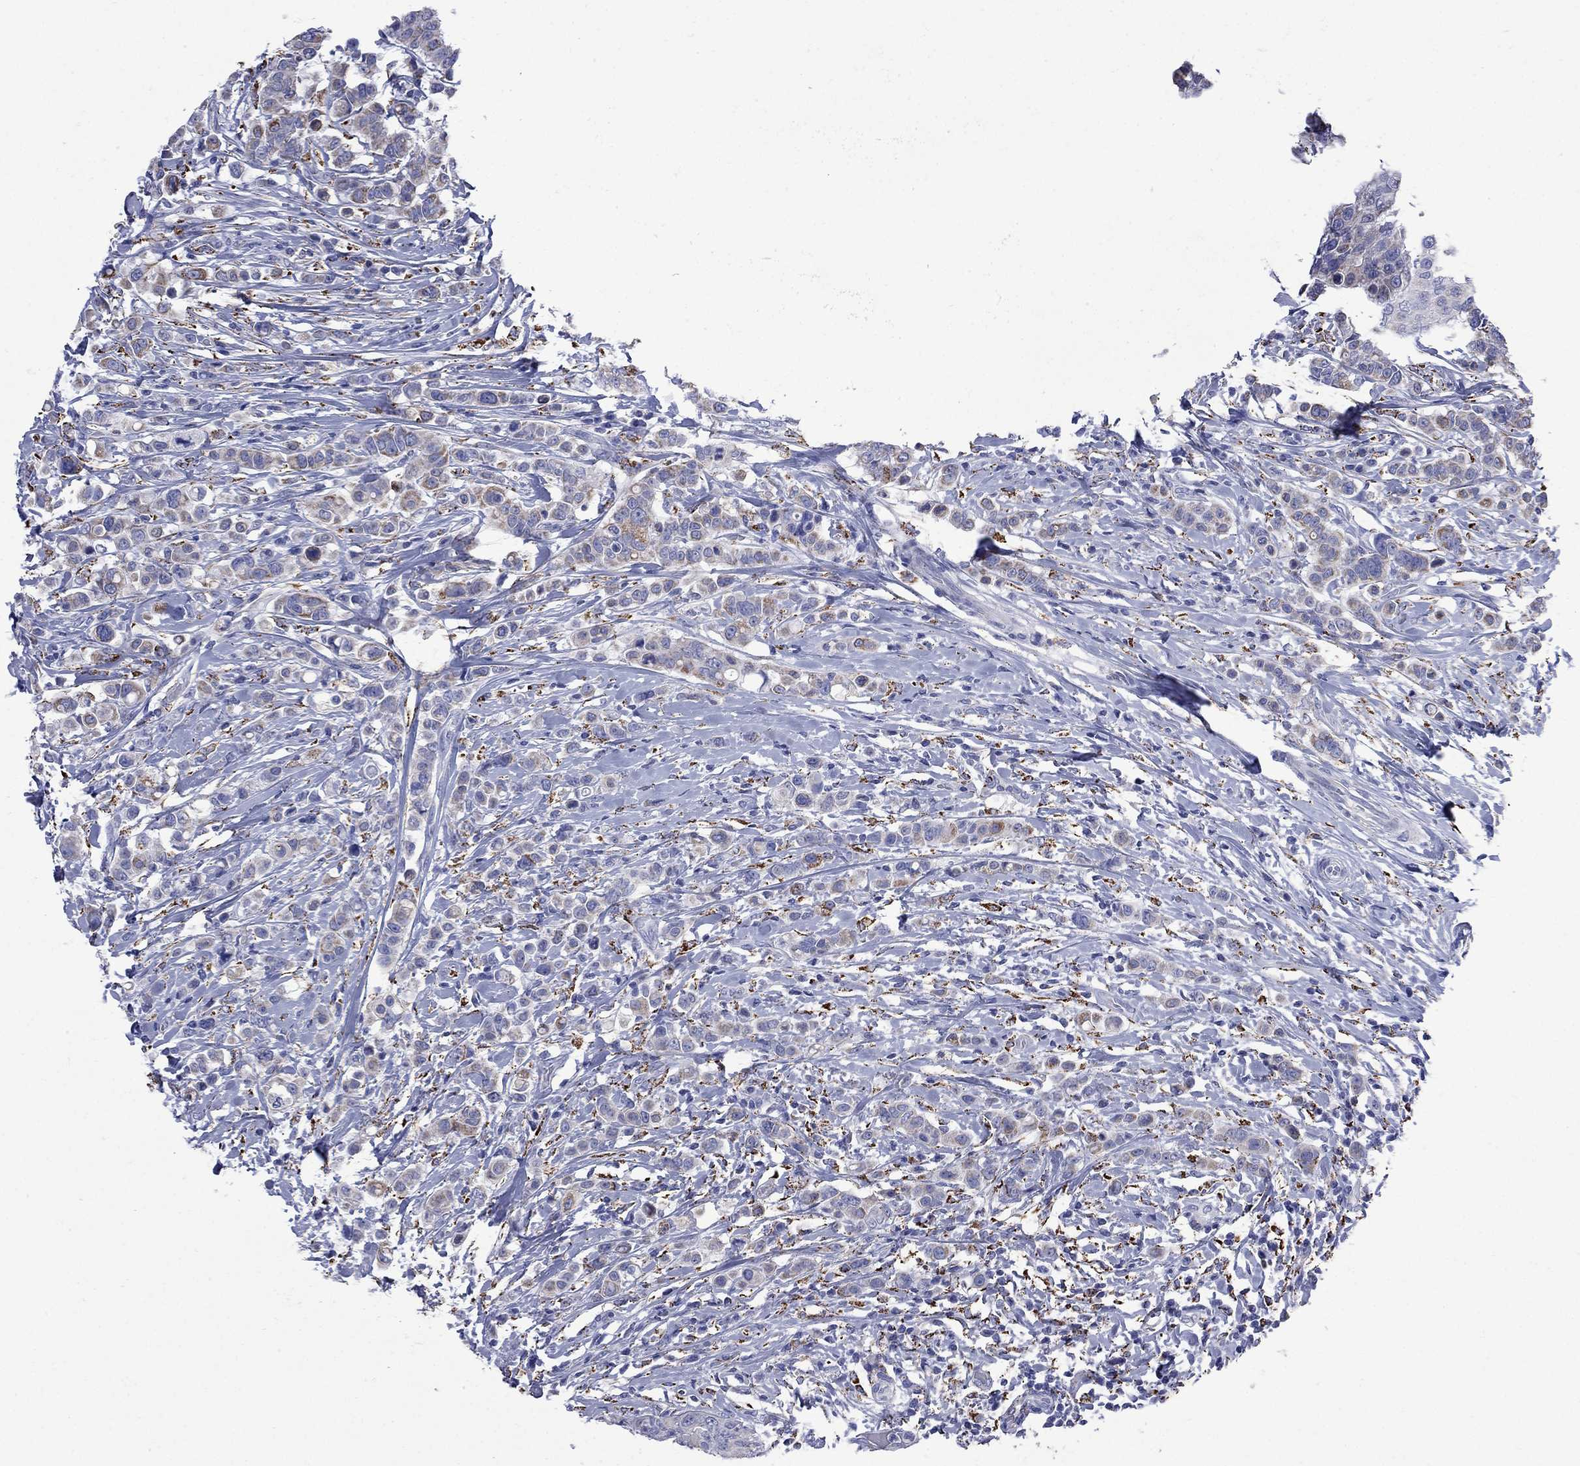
{"staining": {"intensity": "moderate", "quantity": "25%-75%", "location": "cytoplasmic/membranous"}, "tissue": "breast cancer", "cell_type": "Tumor cells", "image_type": "cancer", "snomed": [{"axis": "morphology", "description": "Duct carcinoma"}, {"axis": "topography", "description": "Breast"}], "caption": "About 25%-75% of tumor cells in breast cancer (invasive ductal carcinoma) show moderate cytoplasmic/membranous protein expression as visualized by brown immunohistochemical staining.", "gene": "SESTD1", "patient": {"sex": "female", "age": 27}}